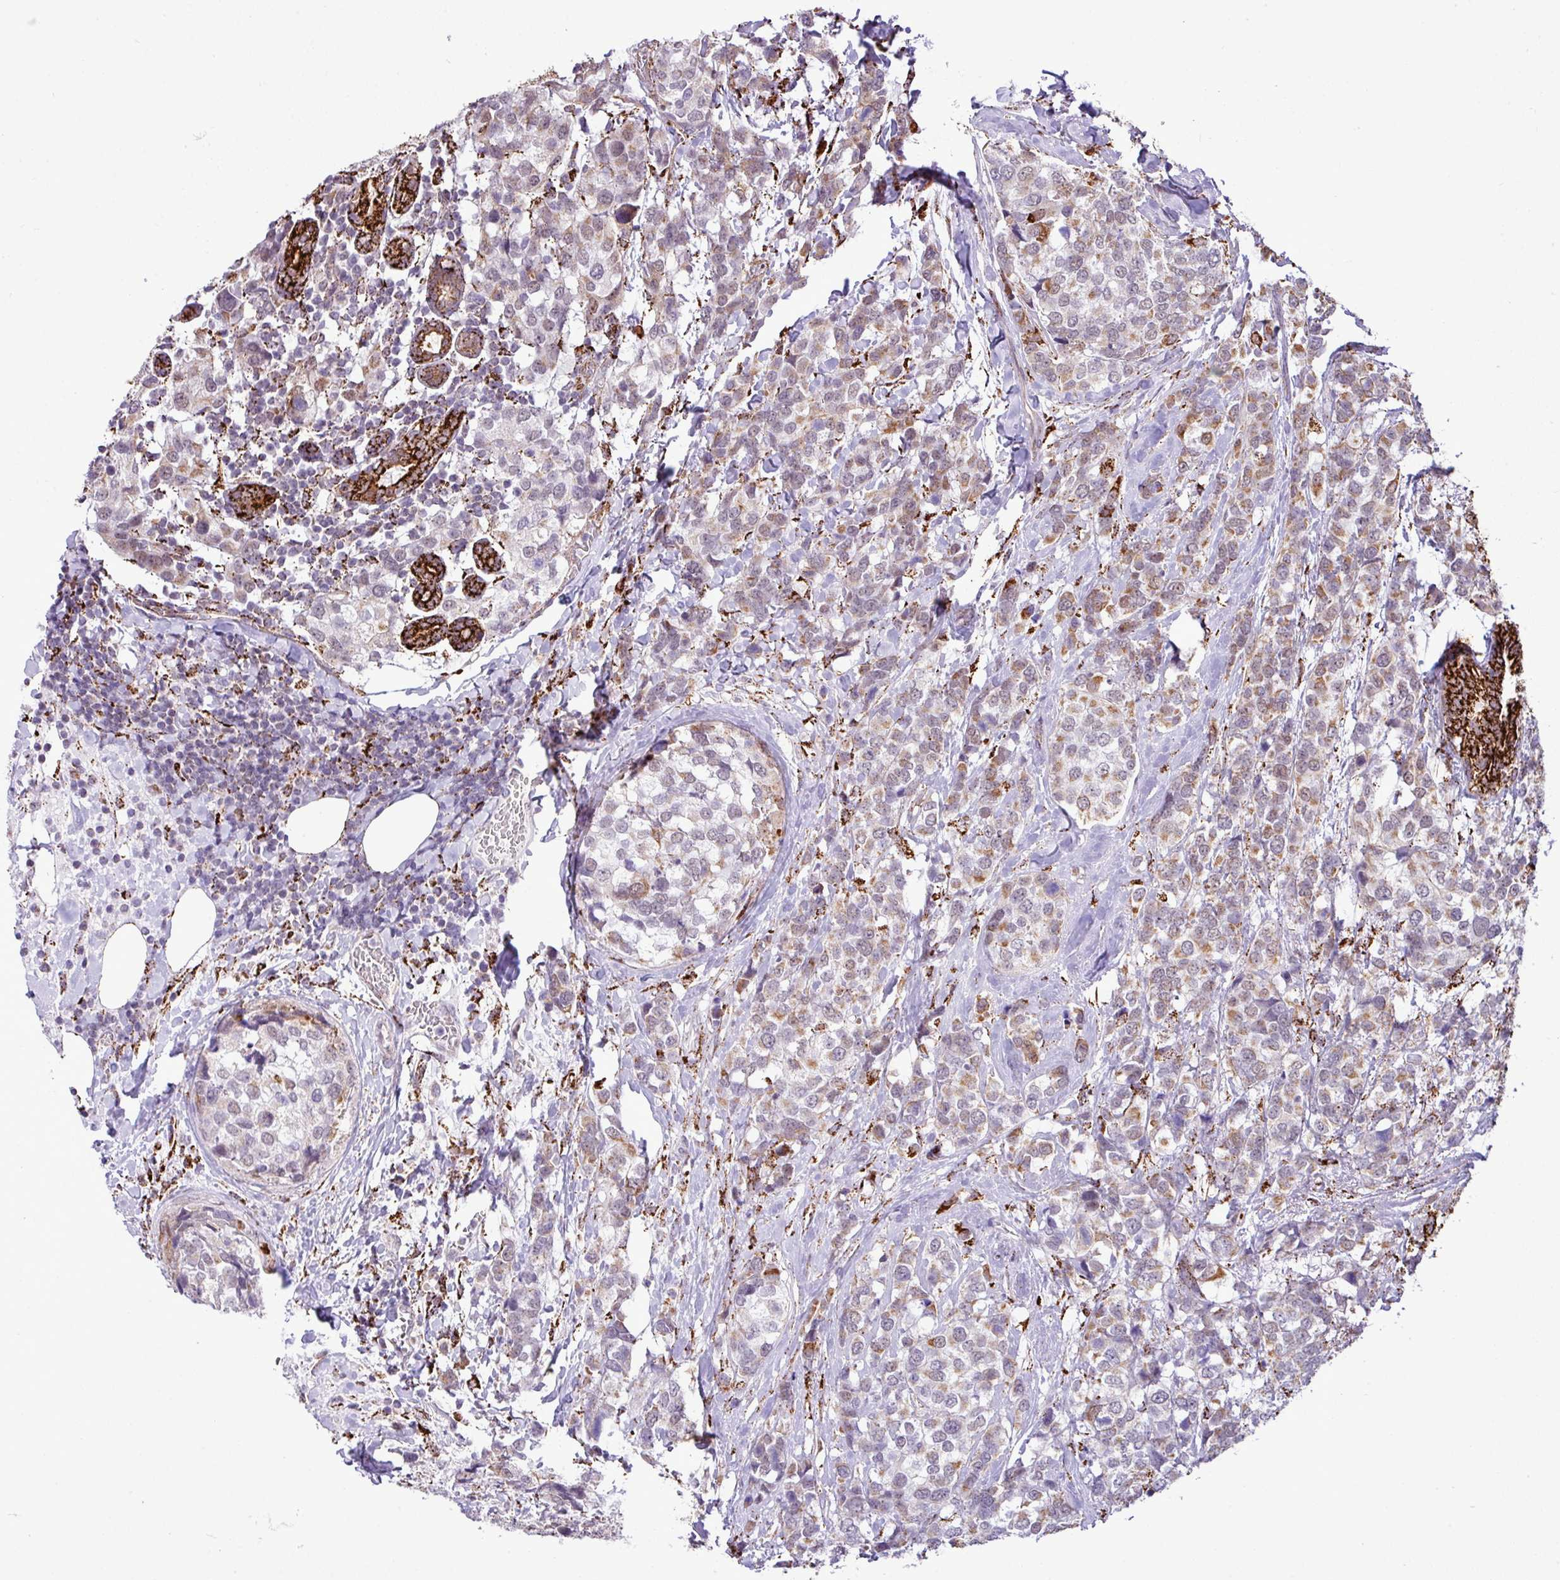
{"staining": {"intensity": "moderate", "quantity": ">75%", "location": "cytoplasmic/membranous"}, "tissue": "breast cancer", "cell_type": "Tumor cells", "image_type": "cancer", "snomed": [{"axis": "morphology", "description": "Lobular carcinoma"}, {"axis": "topography", "description": "Breast"}], "caption": "There is medium levels of moderate cytoplasmic/membranous expression in tumor cells of breast cancer (lobular carcinoma), as demonstrated by immunohistochemical staining (brown color).", "gene": "SGPP1", "patient": {"sex": "female", "age": 59}}